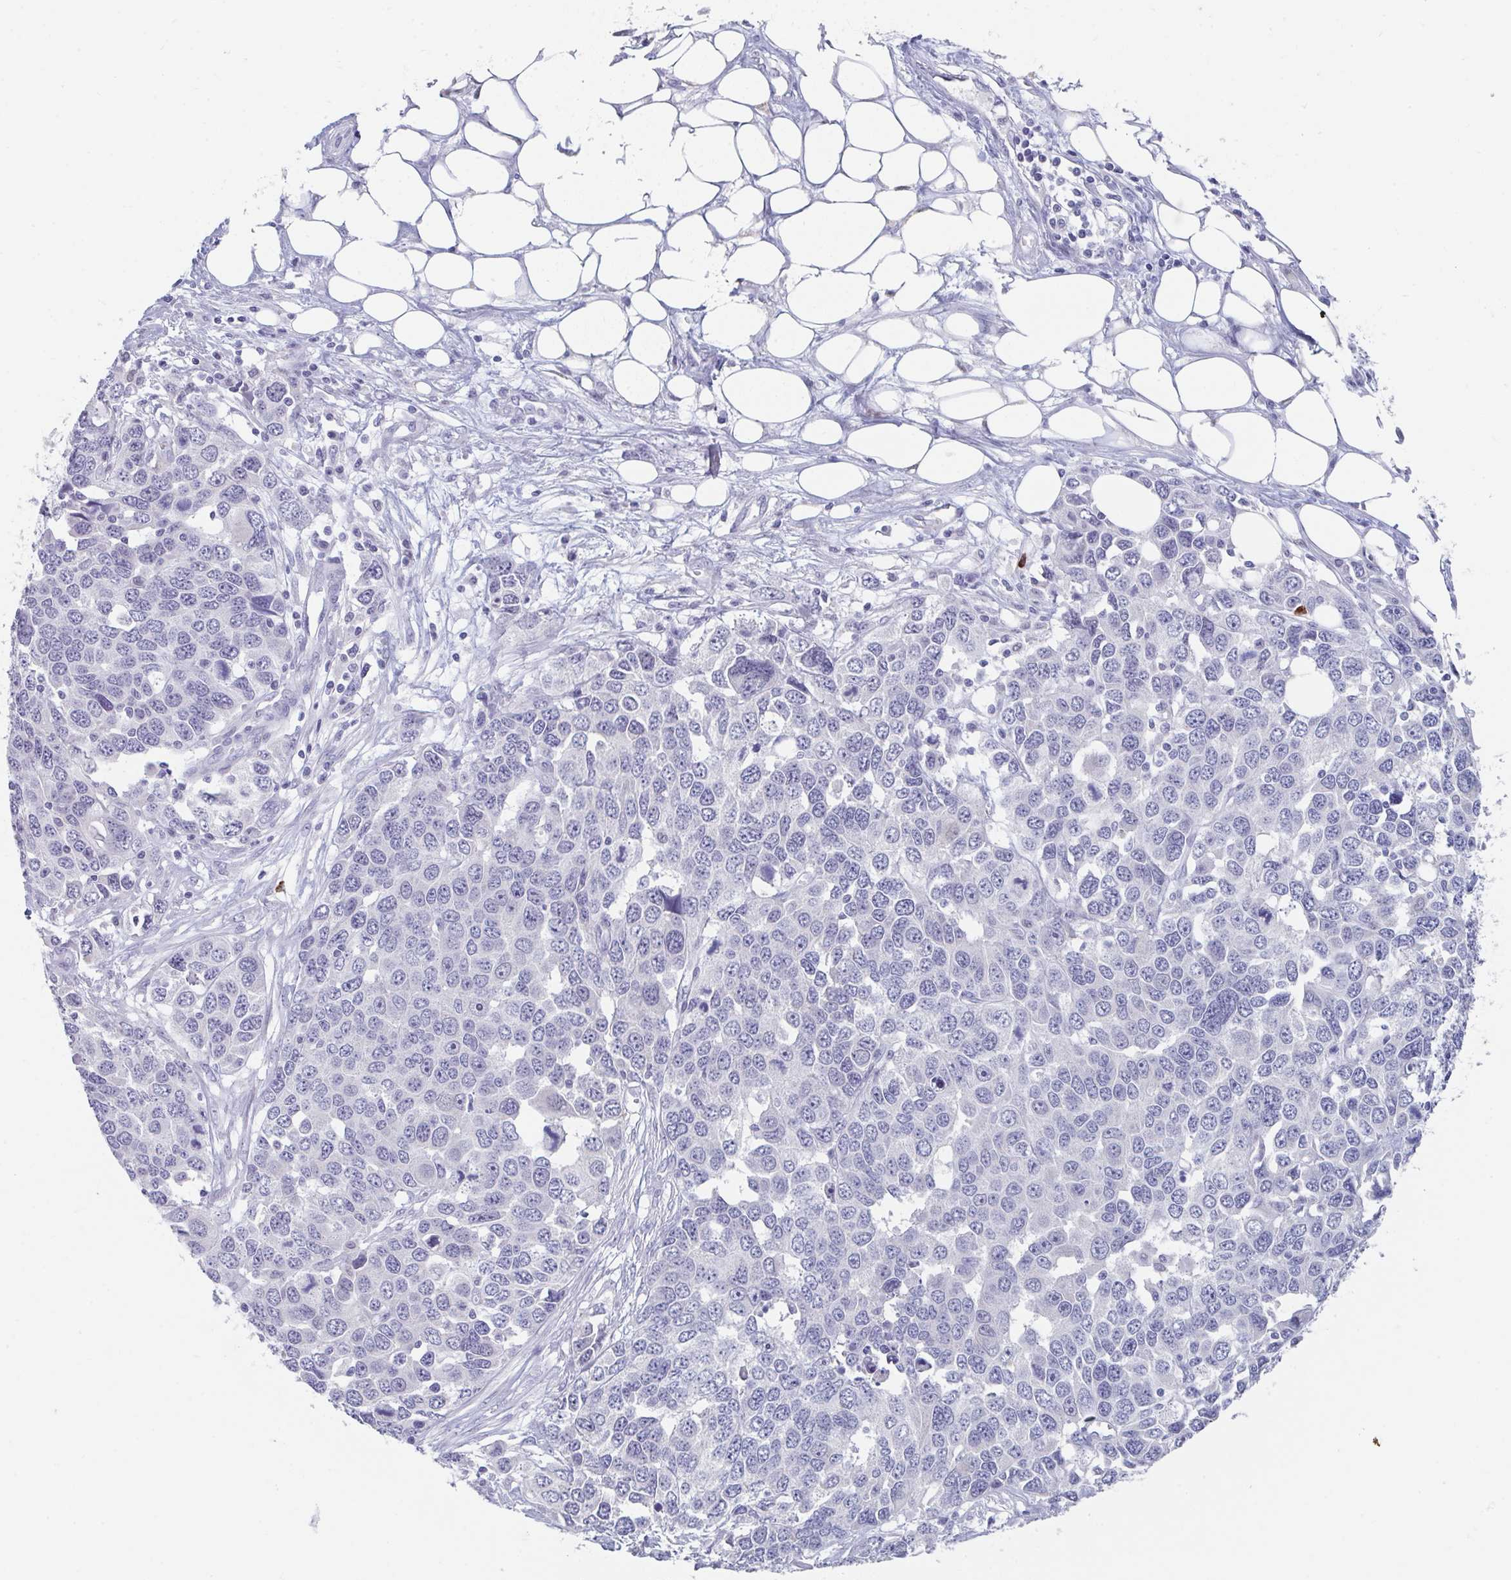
{"staining": {"intensity": "negative", "quantity": "none", "location": "none"}, "tissue": "ovarian cancer", "cell_type": "Tumor cells", "image_type": "cancer", "snomed": [{"axis": "morphology", "description": "Cystadenocarcinoma, serous, NOS"}, {"axis": "topography", "description": "Ovary"}], "caption": "High power microscopy micrograph of an IHC image of ovarian cancer (serous cystadenocarcinoma), revealing no significant staining in tumor cells.", "gene": "RUBCN", "patient": {"sex": "female", "age": 76}}